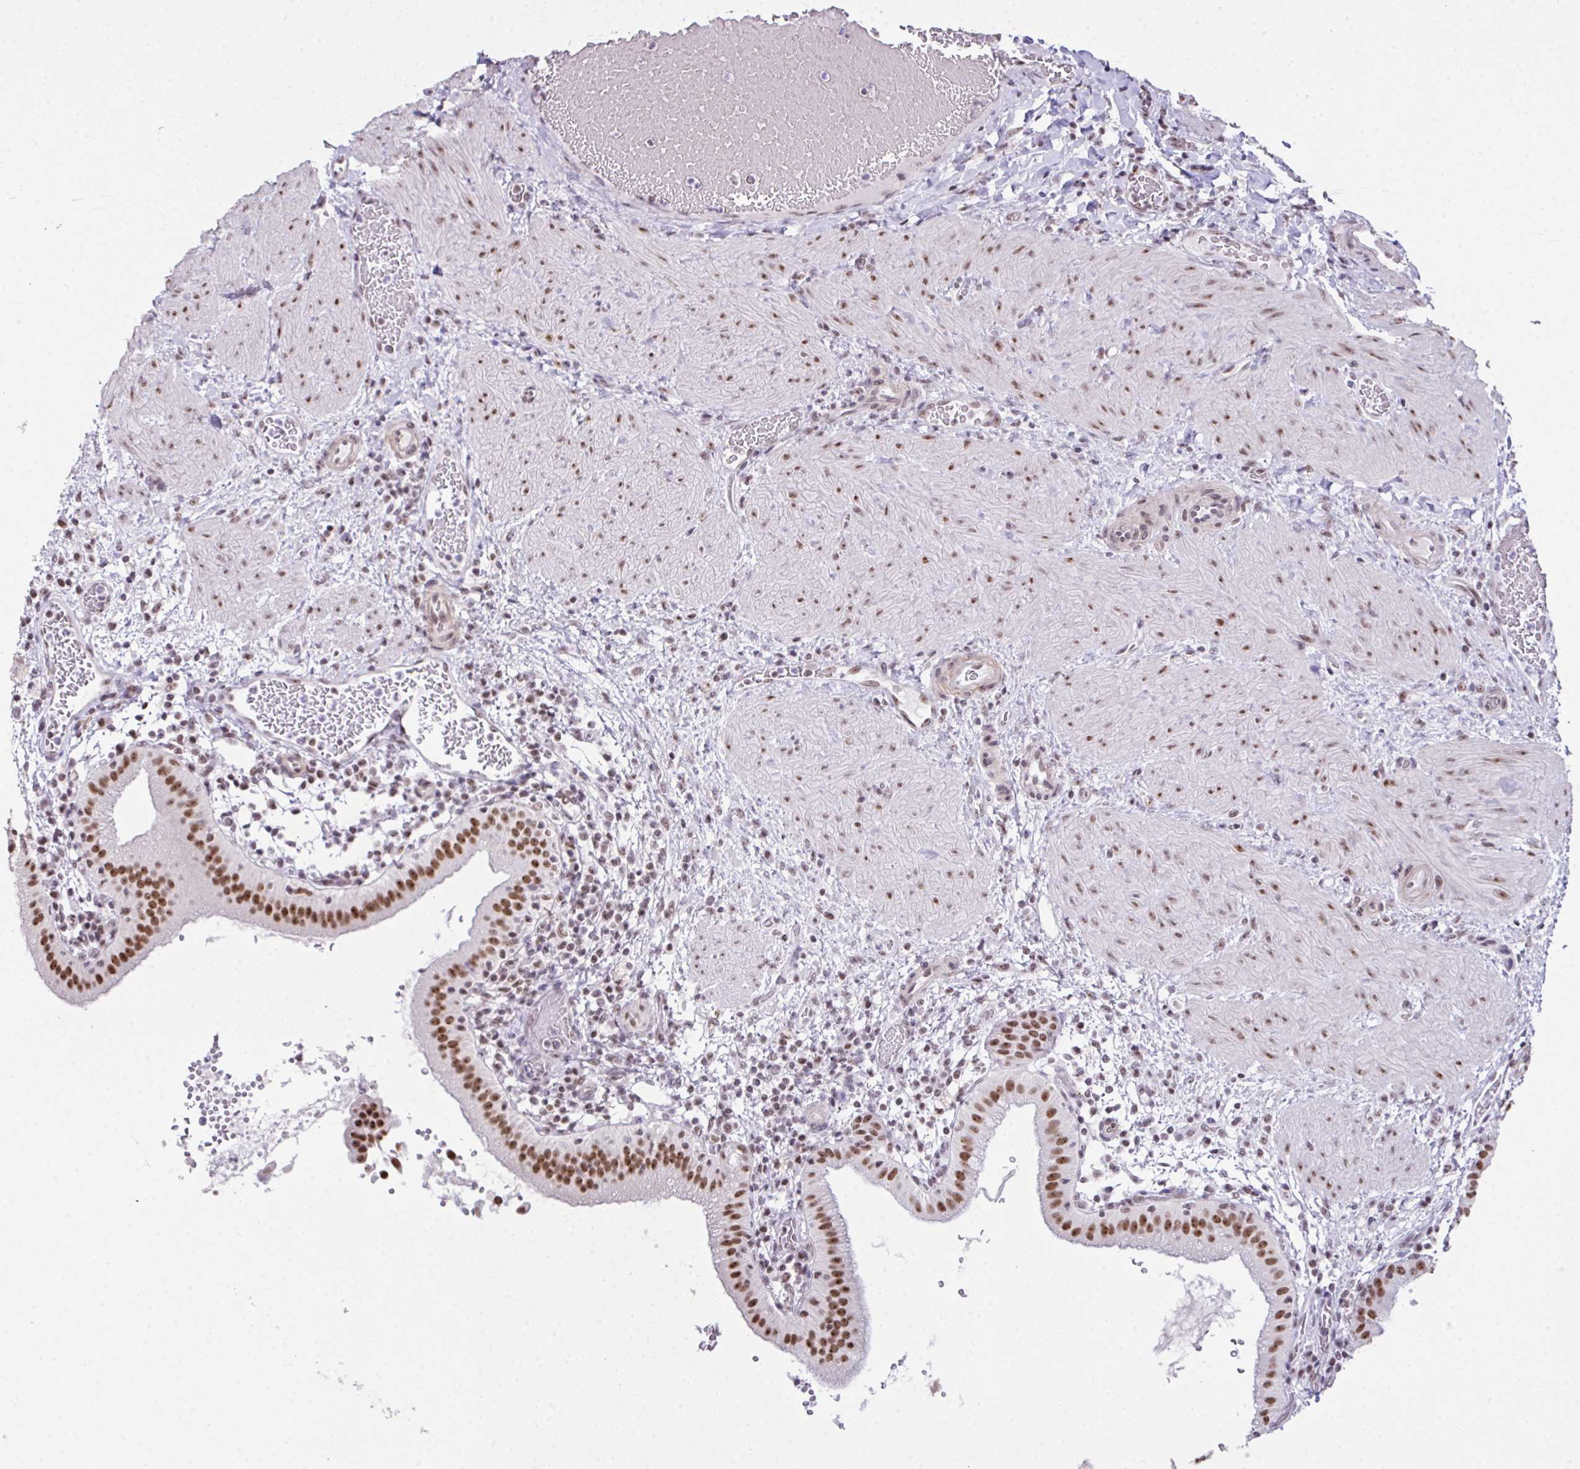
{"staining": {"intensity": "moderate", "quantity": ">75%", "location": "nuclear"}, "tissue": "gallbladder", "cell_type": "Glandular cells", "image_type": "normal", "snomed": [{"axis": "morphology", "description": "Normal tissue, NOS"}, {"axis": "topography", "description": "Gallbladder"}], "caption": "A medium amount of moderate nuclear staining is identified in about >75% of glandular cells in benign gallbladder. Immunohistochemistry (ihc) stains the protein in brown and the nuclei are stained blue.", "gene": "ZNF800", "patient": {"sex": "male", "age": 26}}